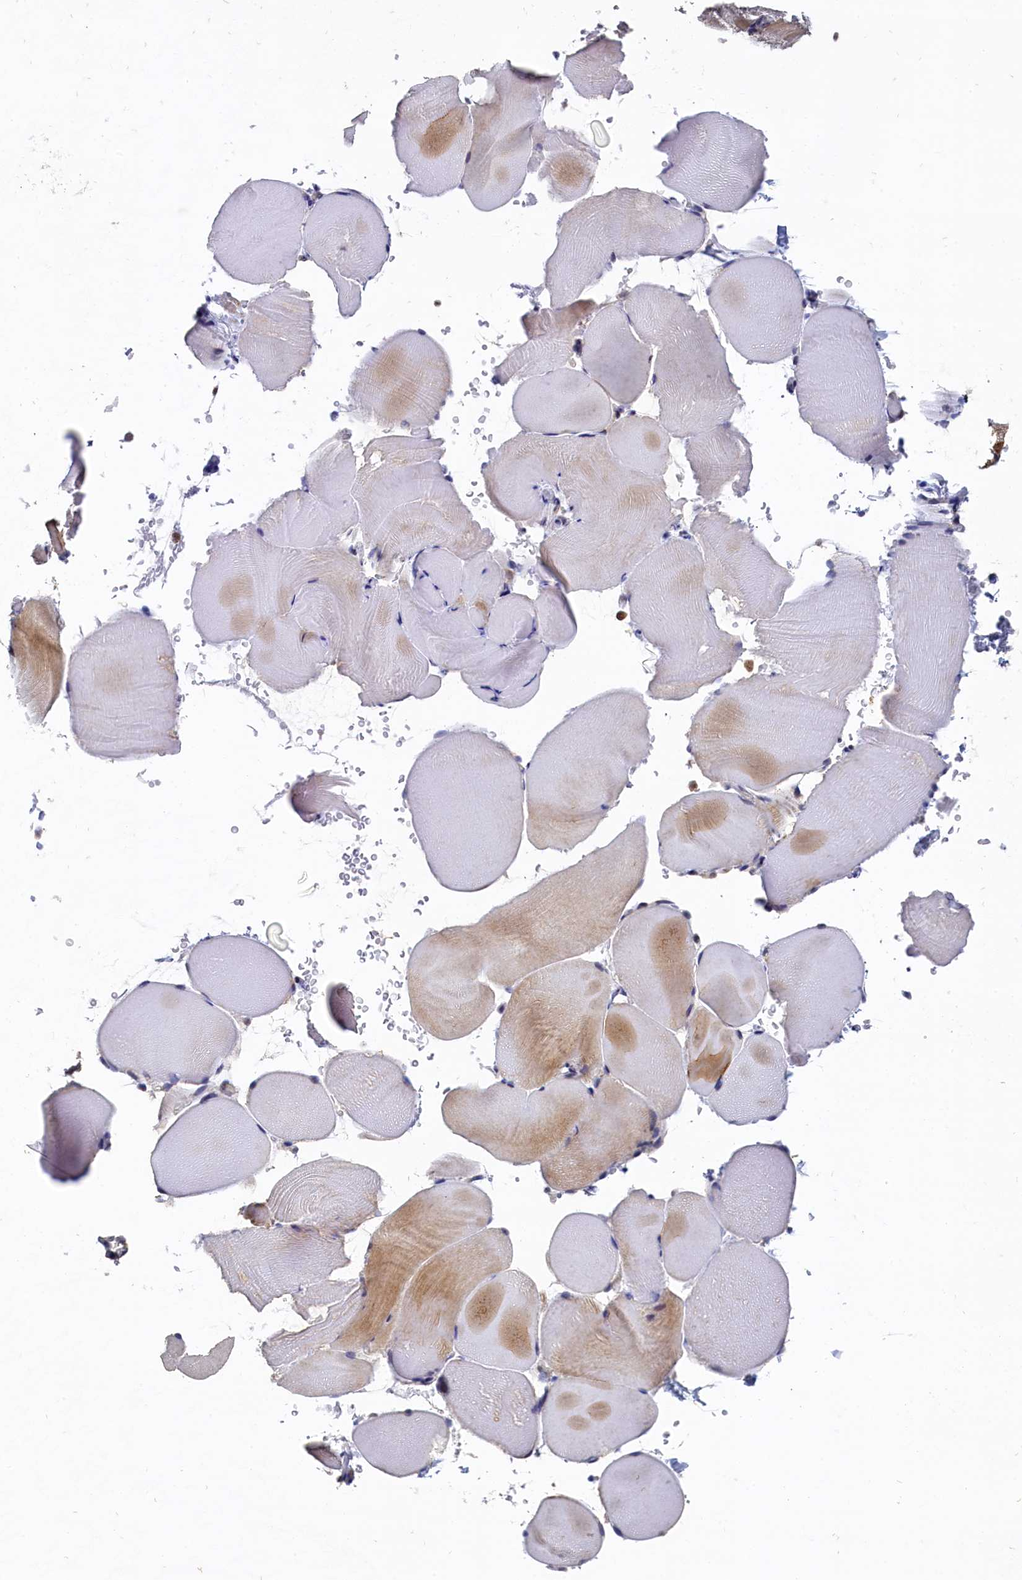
{"staining": {"intensity": "moderate", "quantity": "<25%", "location": "cytoplasmic/membranous"}, "tissue": "skeletal muscle", "cell_type": "Myocytes", "image_type": "normal", "snomed": [{"axis": "morphology", "description": "Normal tissue, NOS"}, {"axis": "topography", "description": "Skeletal muscle"}, {"axis": "topography", "description": "Parathyroid gland"}], "caption": "A brown stain highlights moderate cytoplasmic/membranous staining of a protein in myocytes of unremarkable human skeletal muscle. (IHC, brightfield microscopy, high magnification).", "gene": "ANKEF1", "patient": {"sex": "female", "age": 37}}